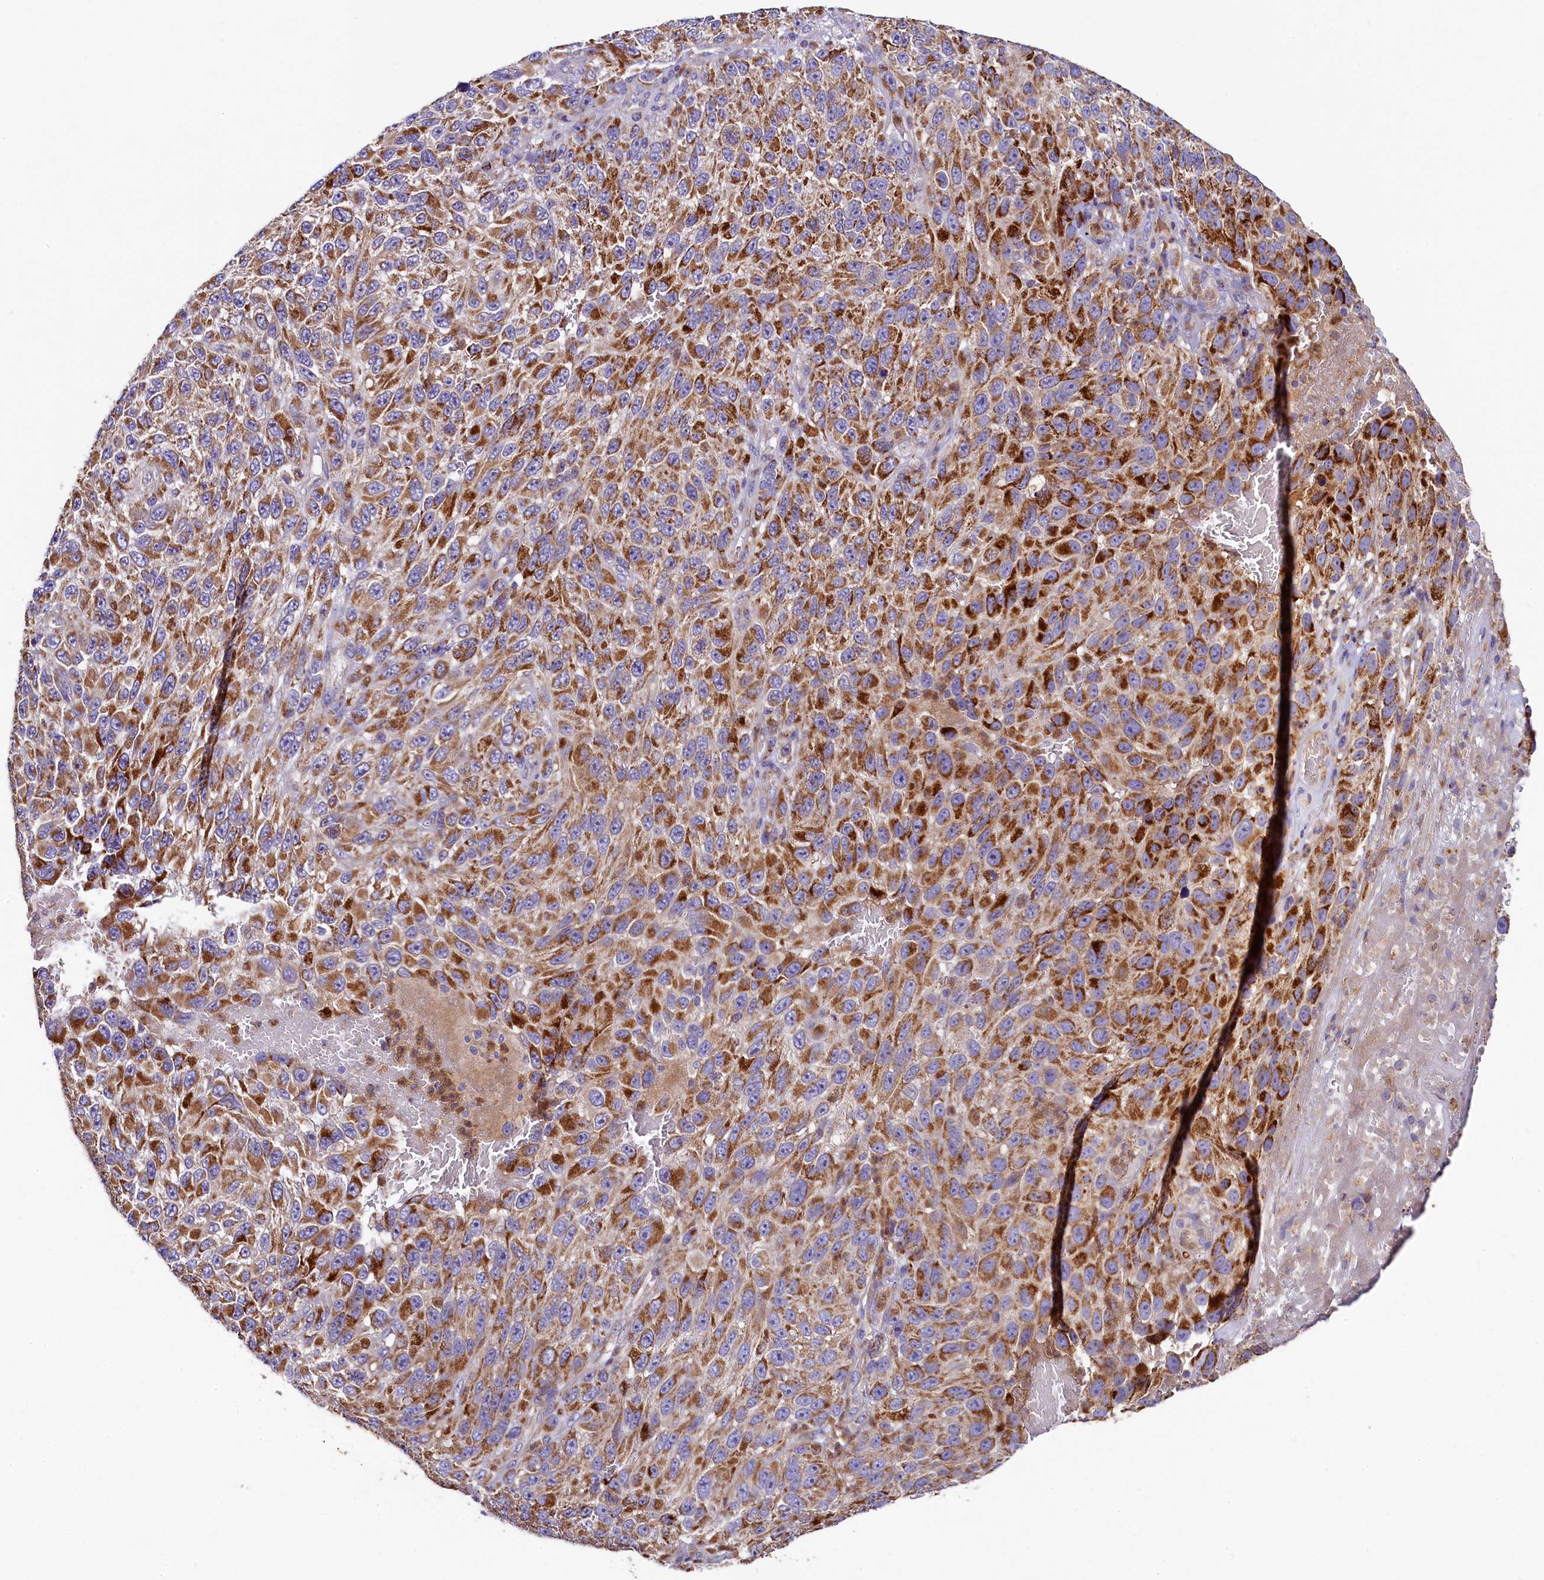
{"staining": {"intensity": "moderate", "quantity": ">75%", "location": "cytoplasmic/membranous"}, "tissue": "melanoma", "cell_type": "Tumor cells", "image_type": "cancer", "snomed": [{"axis": "morphology", "description": "Normal tissue, NOS"}, {"axis": "morphology", "description": "Malignant melanoma, NOS"}, {"axis": "topography", "description": "Skin"}], "caption": "Melanoma tissue exhibits moderate cytoplasmic/membranous staining in about >75% of tumor cells, visualized by immunohistochemistry. (Brightfield microscopy of DAB IHC at high magnification).", "gene": "CLYBL", "patient": {"sex": "female", "age": 96}}